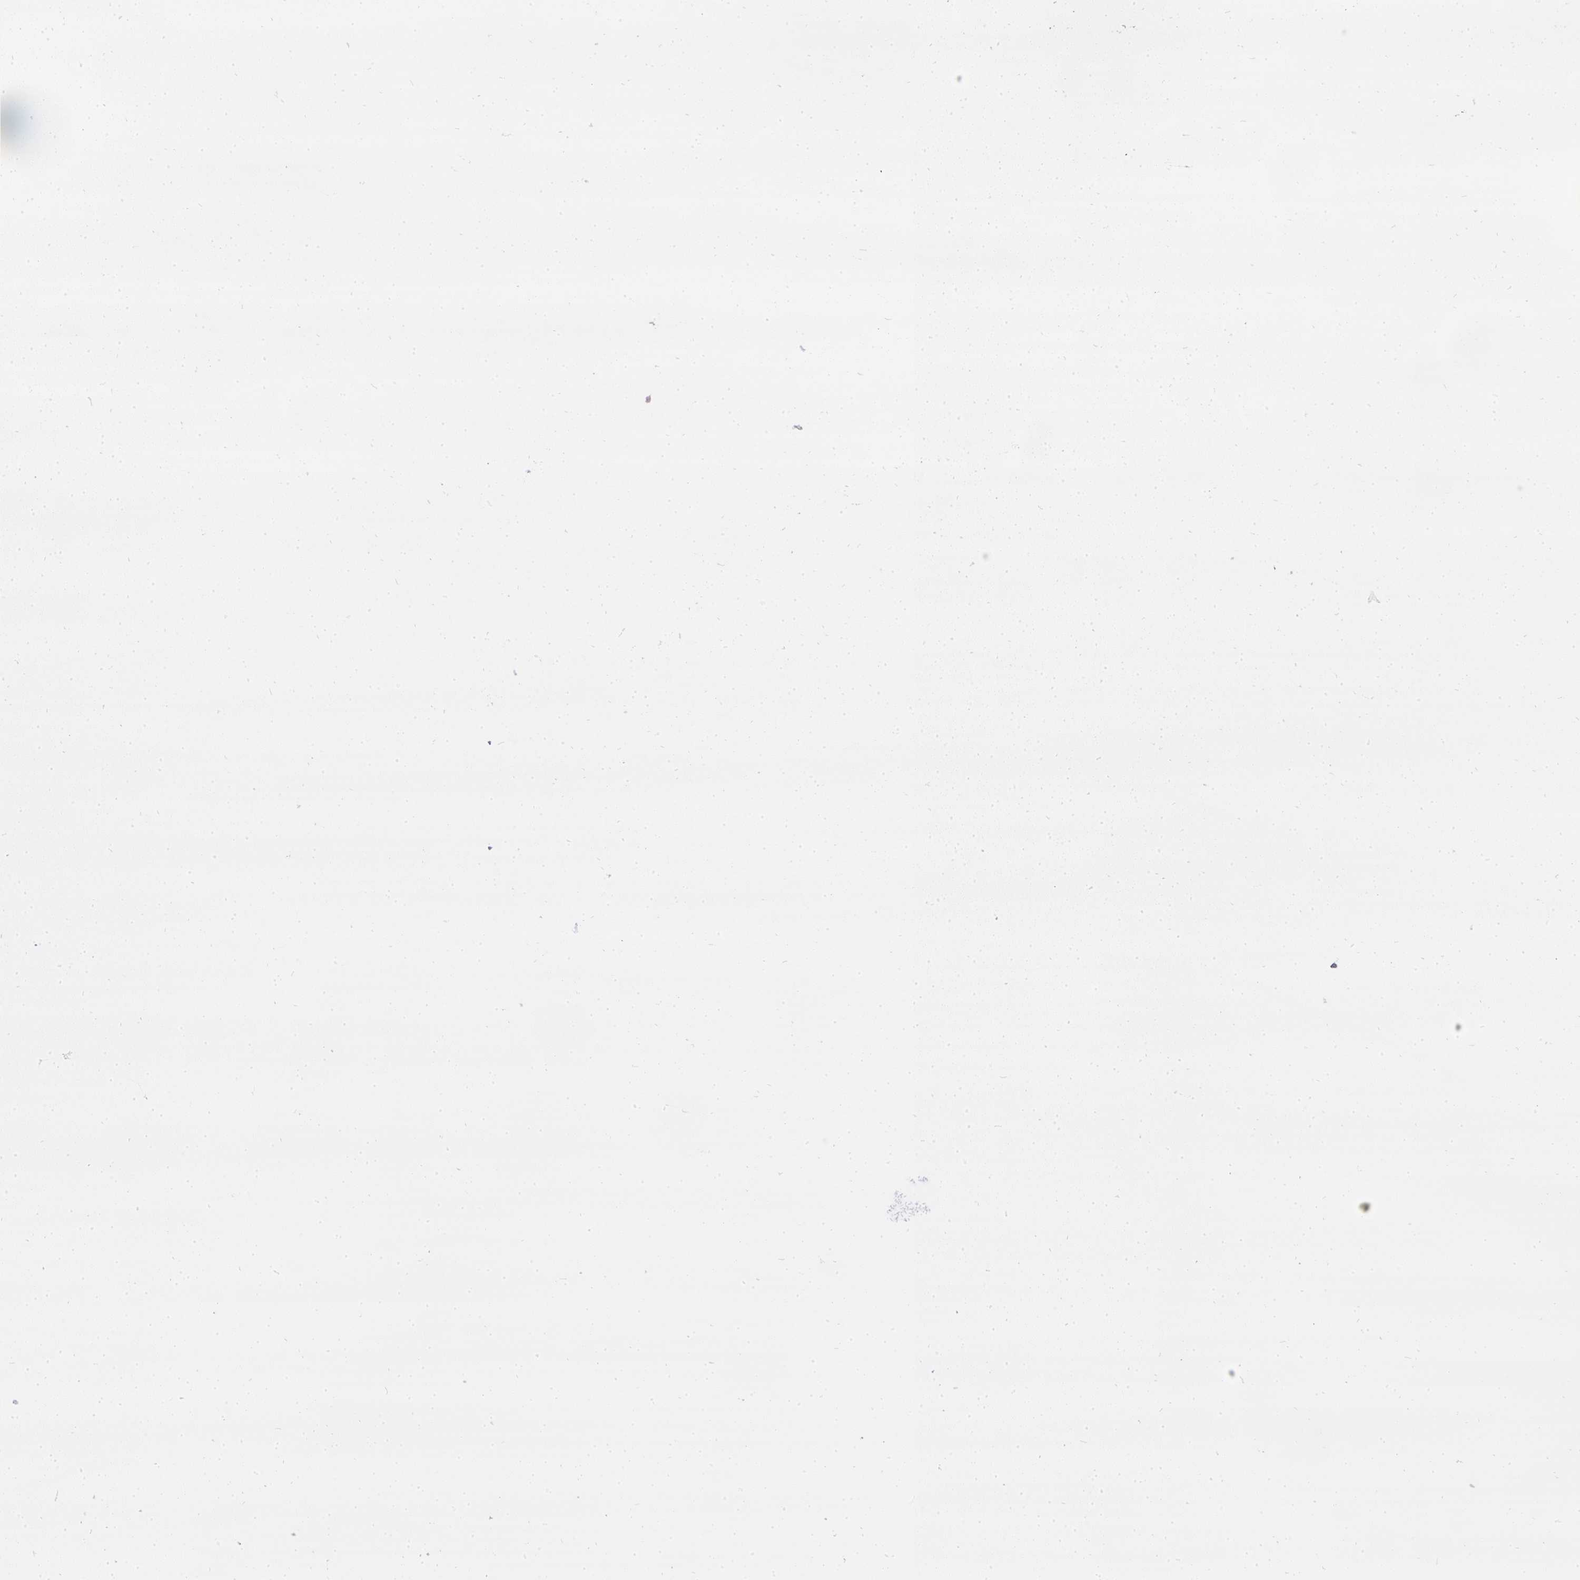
{"staining": {"intensity": "weak", "quantity": "<25%", "location": "cytoplasmic/membranous"}, "tissue": "caudate", "cell_type": "Glial cells", "image_type": "normal", "snomed": [{"axis": "morphology", "description": "Normal tissue, NOS"}, {"axis": "topography", "description": "Lateral ventricle wall"}], "caption": "Immunohistochemical staining of unremarkable human caudate reveals no significant expression in glial cells. Brightfield microscopy of immunohistochemistry (IHC) stained with DAB (brown) and hematoxylin (blue), captured at high magnification.", "gene": "ATP6V1D", "patient": {"sex": "male", "age": 70}}